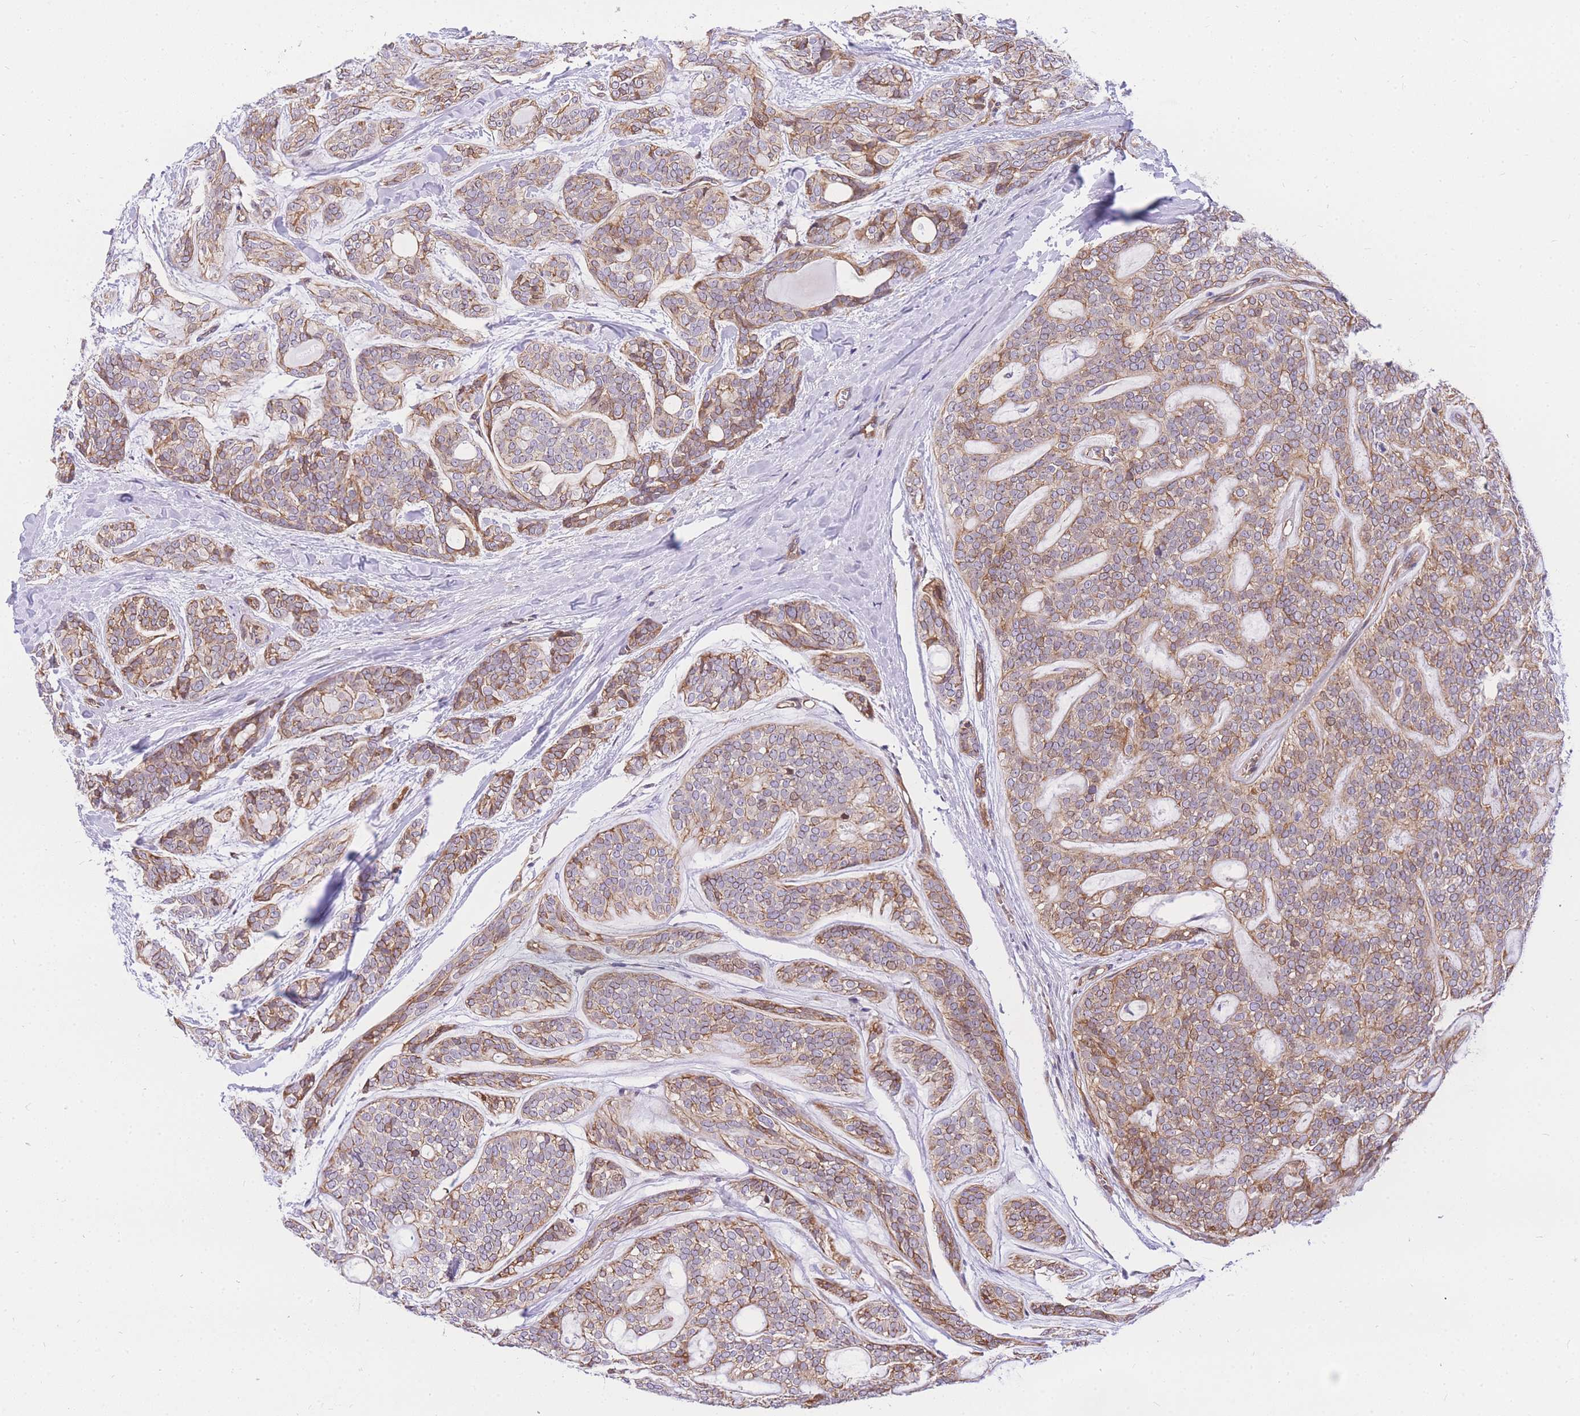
{"staining": {"intensity": "moderate", "quantity": ">75%", "location": "cytoplasmic/membranous"}, "tissue": "head and neck cancer", "cell_type": "Tumor cells", "image_type": "cancer", "snomed": [{"axis": "morphology", "description": "Adenocarcinoma, NOS"}, {"axis": "topography", "description": "Head-Neck"}], "caption": "Immunohistochemical staining of human adenocarcinoma (head and neck) shows moderate cytoplasmic/membranous protein staining in about >75% of tumor cells.", "gene": "S100PBP", "patient": {"sex": "male", "age": 66}}